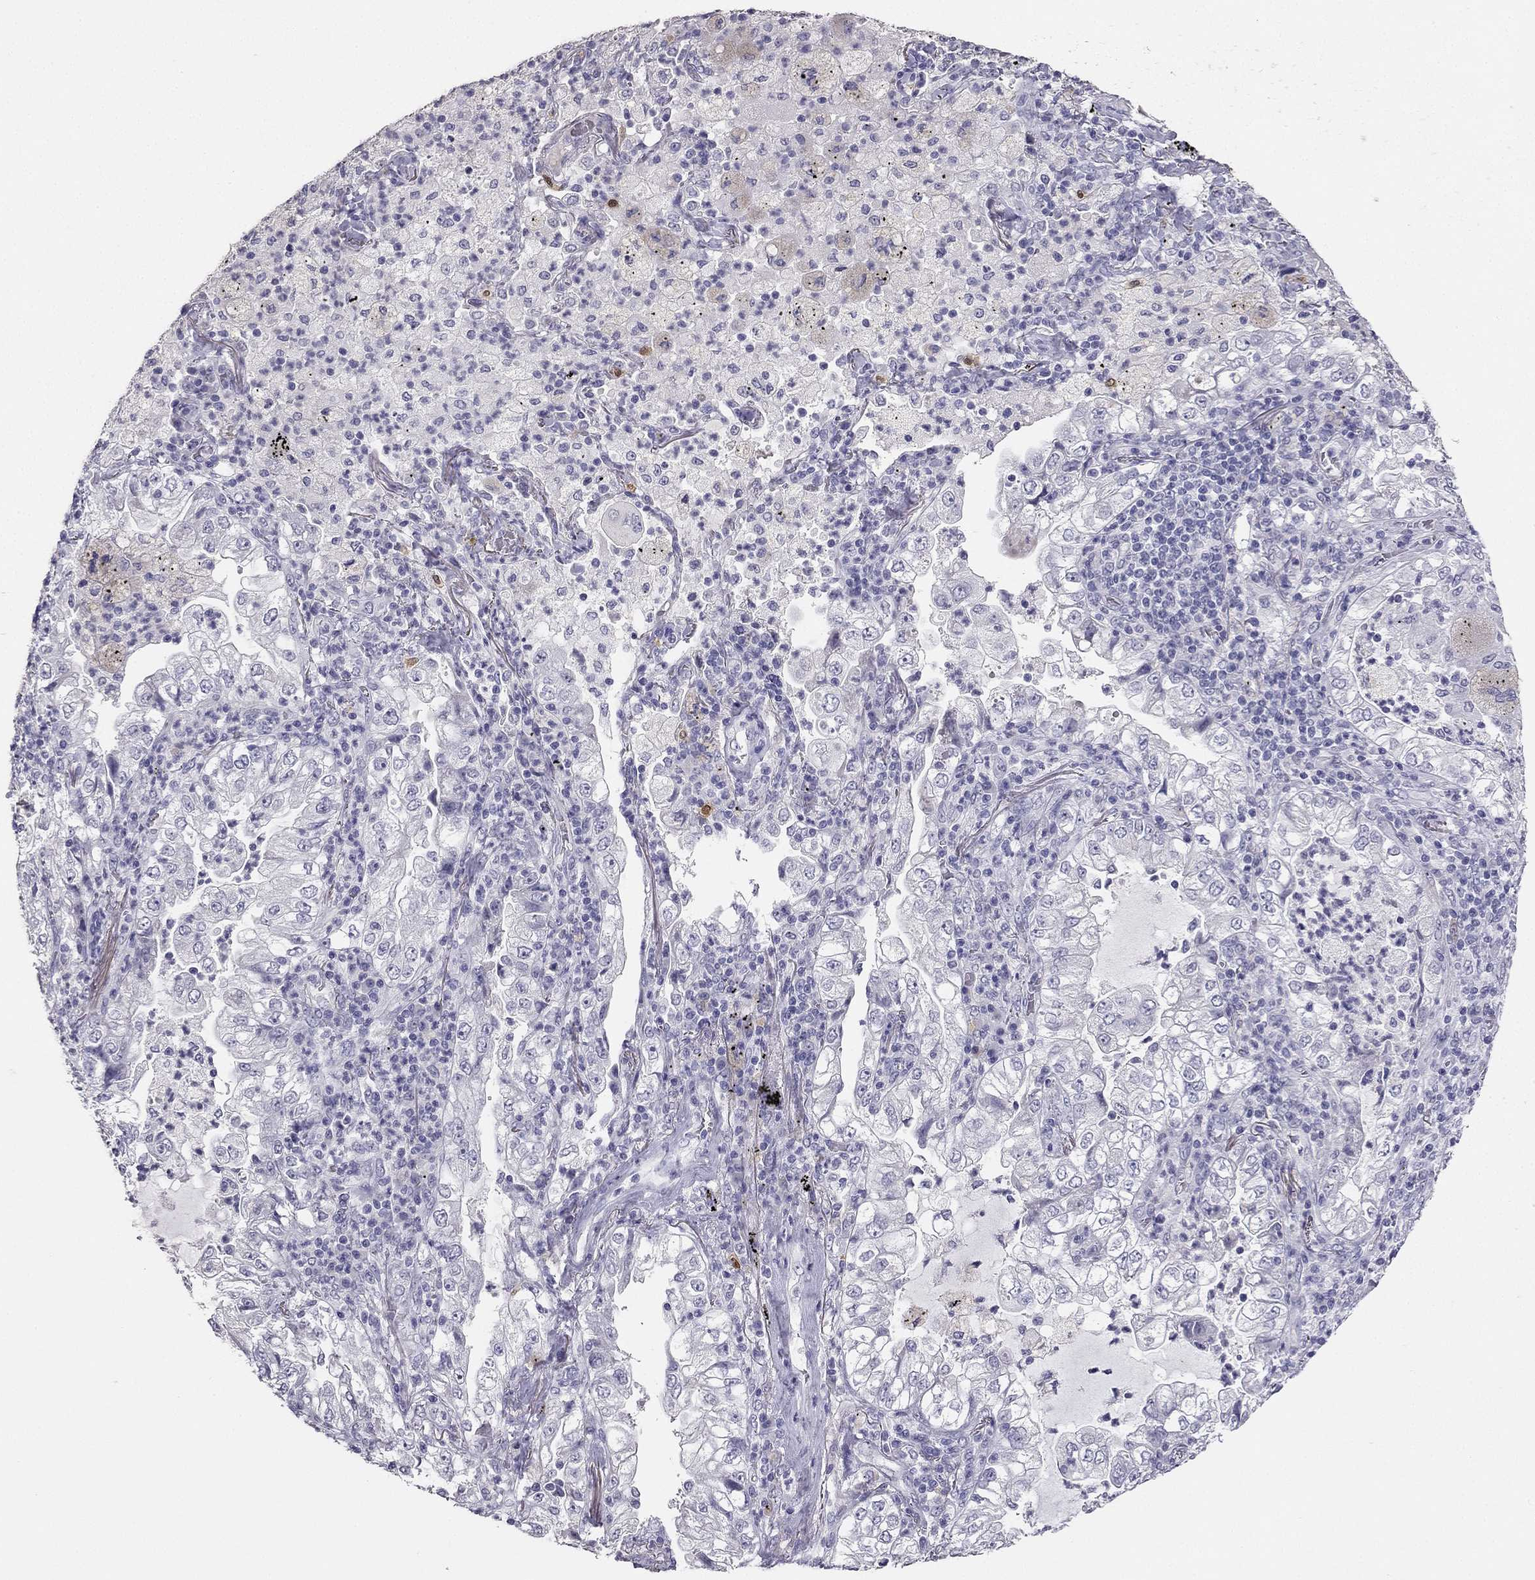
{"staining": {"intensity": "negative", "quantity": "none", "location": "none"}, "tissue": "lung cancer", "cell_type": "Tumor cells", "image_type": "cancer", "snomed": [{"axis": "morphology", "description": "Adenocarcinoma, NOS"}, {"axis": "topography", "description": "Lung"}], "caption": "This is an immunohistochemistry (IHC) photomicrograph of lung cancer. There is no staining in tumor cells.", "gene": "CALB2", "patient": {"sex": "female", "age": 73}}